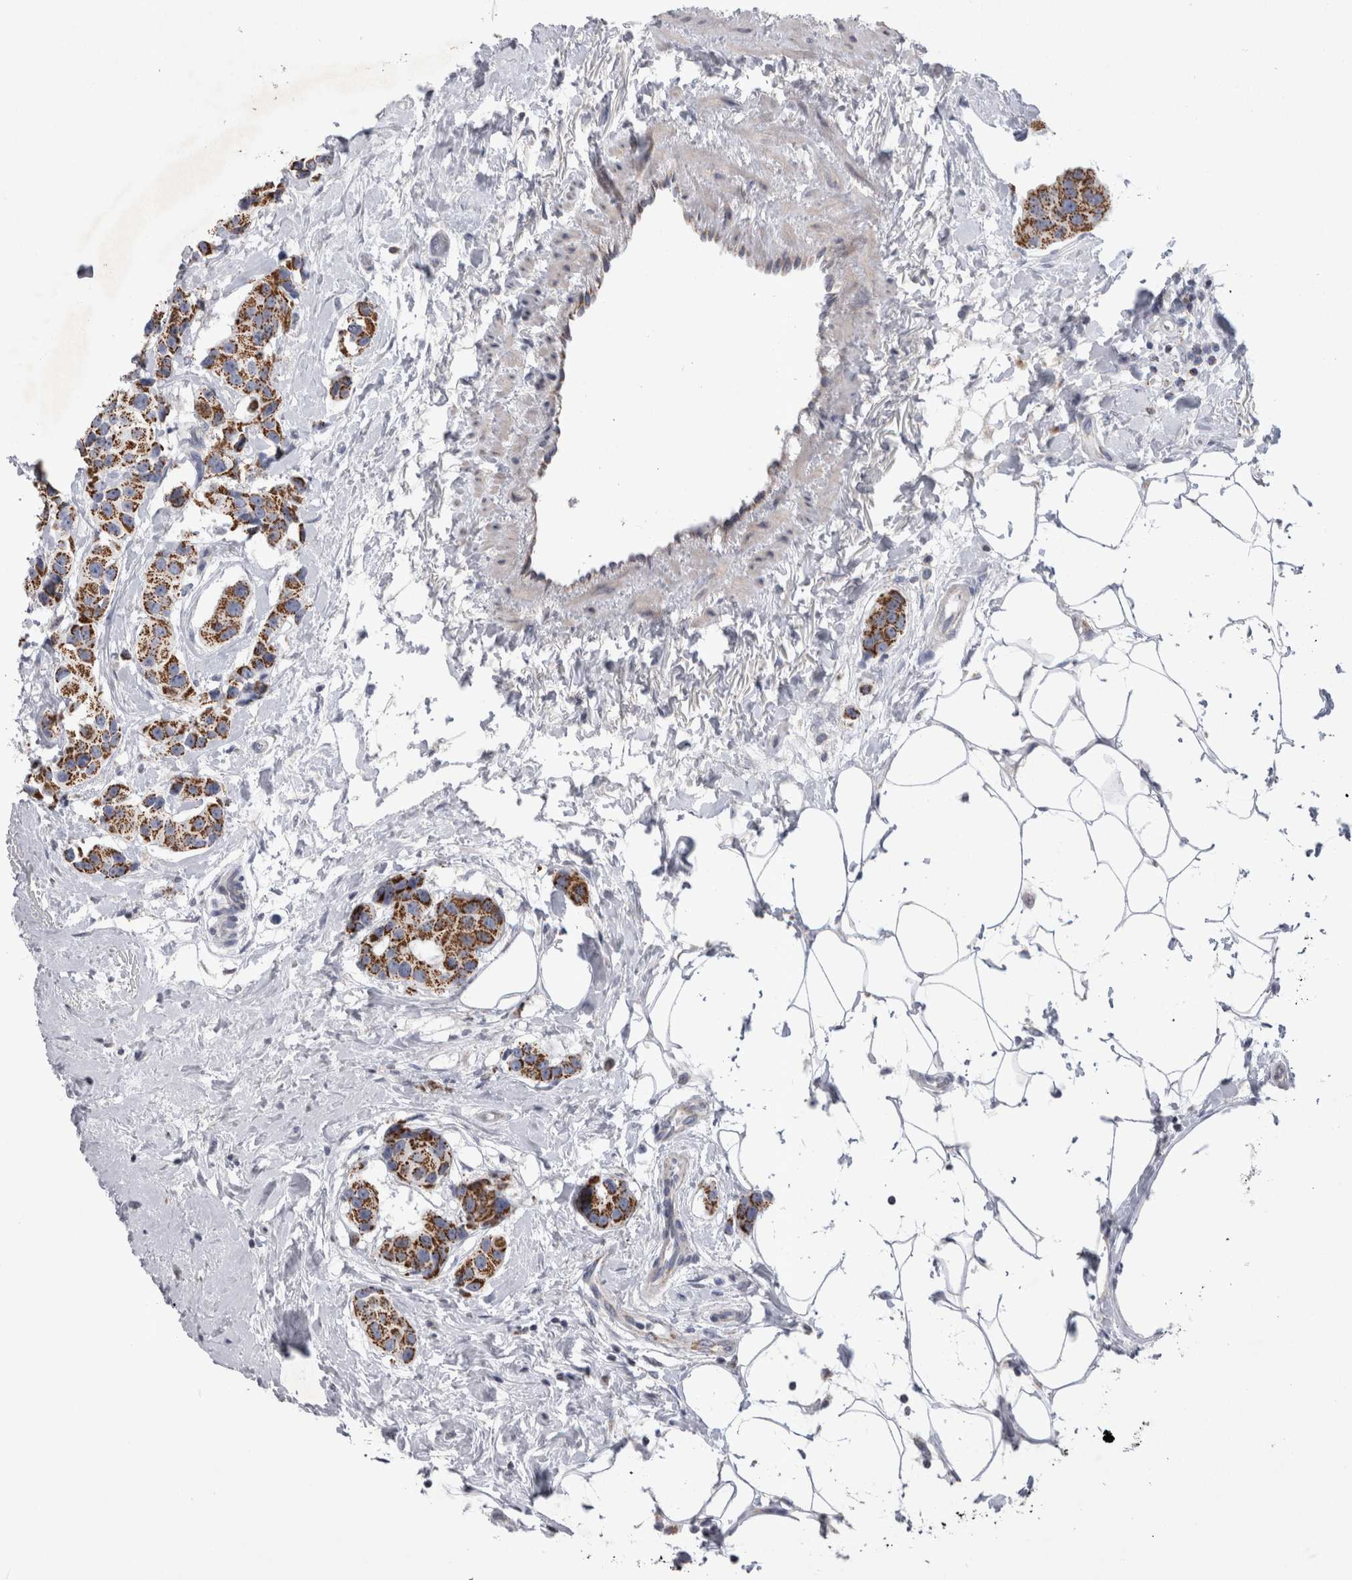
{"staining": {"intensity": "strong", "quantity": ">75%", "location": "cytoplasmic/membranous"}, "tissue": "breast cancer", "cell_type": "Tumor cells", "image_type": "cancer", "snomed": [{"axis": "morphology", "description": "Normal tissue, NOS"}, {"axis": "morphology", "description": "Duct carcinoma"}, {"axis": "topography", "description": "Breast"}], "caption": "Tumor cells display high levels of strong cytoplasmic/membranous staining in about >75% of cells in breast cancer (intraductal carcinoma). The staining was performed using DAB (3,3'-diaminobenzidine) to visualize the protein expression in brown, while the nuclei were stained in blue with hematoxylin (Magnification: 20x).", "gene": "HDHD3", "patient": {"sex": "female", "age": 39}}